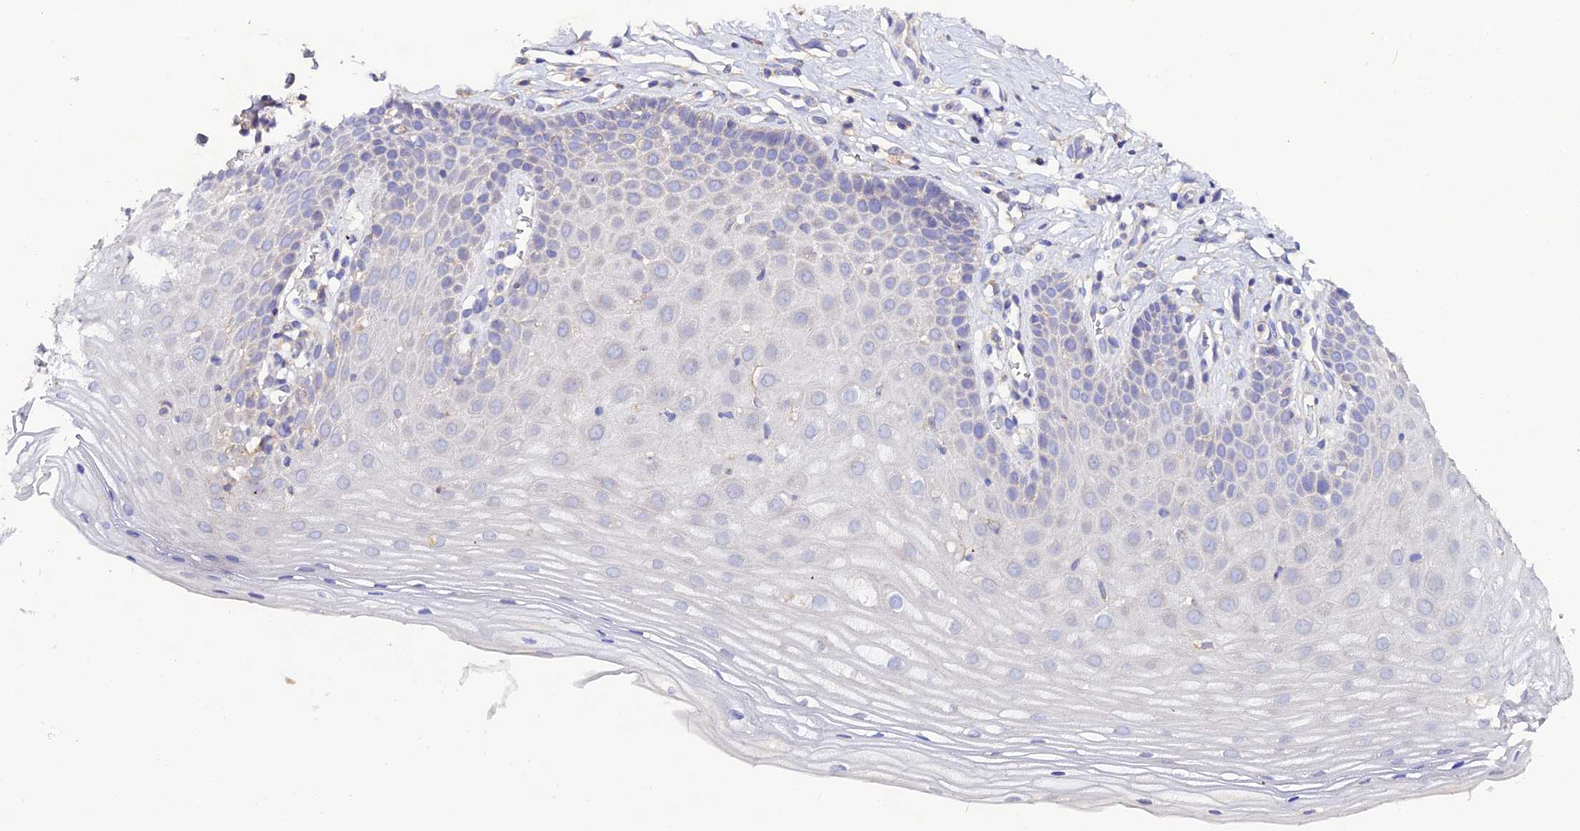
{"staining": {"intensity": "negative", "quantity": "none", "location": "none"}, "tissue": "cervix", "cell_type": "Squamous epithelial cells", "image_type": "normal", "snomed": [{"axis": "morphology", "description": "Normal tissue, NOS"}, {"axis": "topography", "description": "Cervix"}], "caption": "Cervix was stained to show a protein in brown. There is no significant expression in squamous epithelial cells. (DAB IHC visualized using brightfield microscopy, high magnification).", "gene": "SCX", "patient": {"sex": "female", "age": 36}}